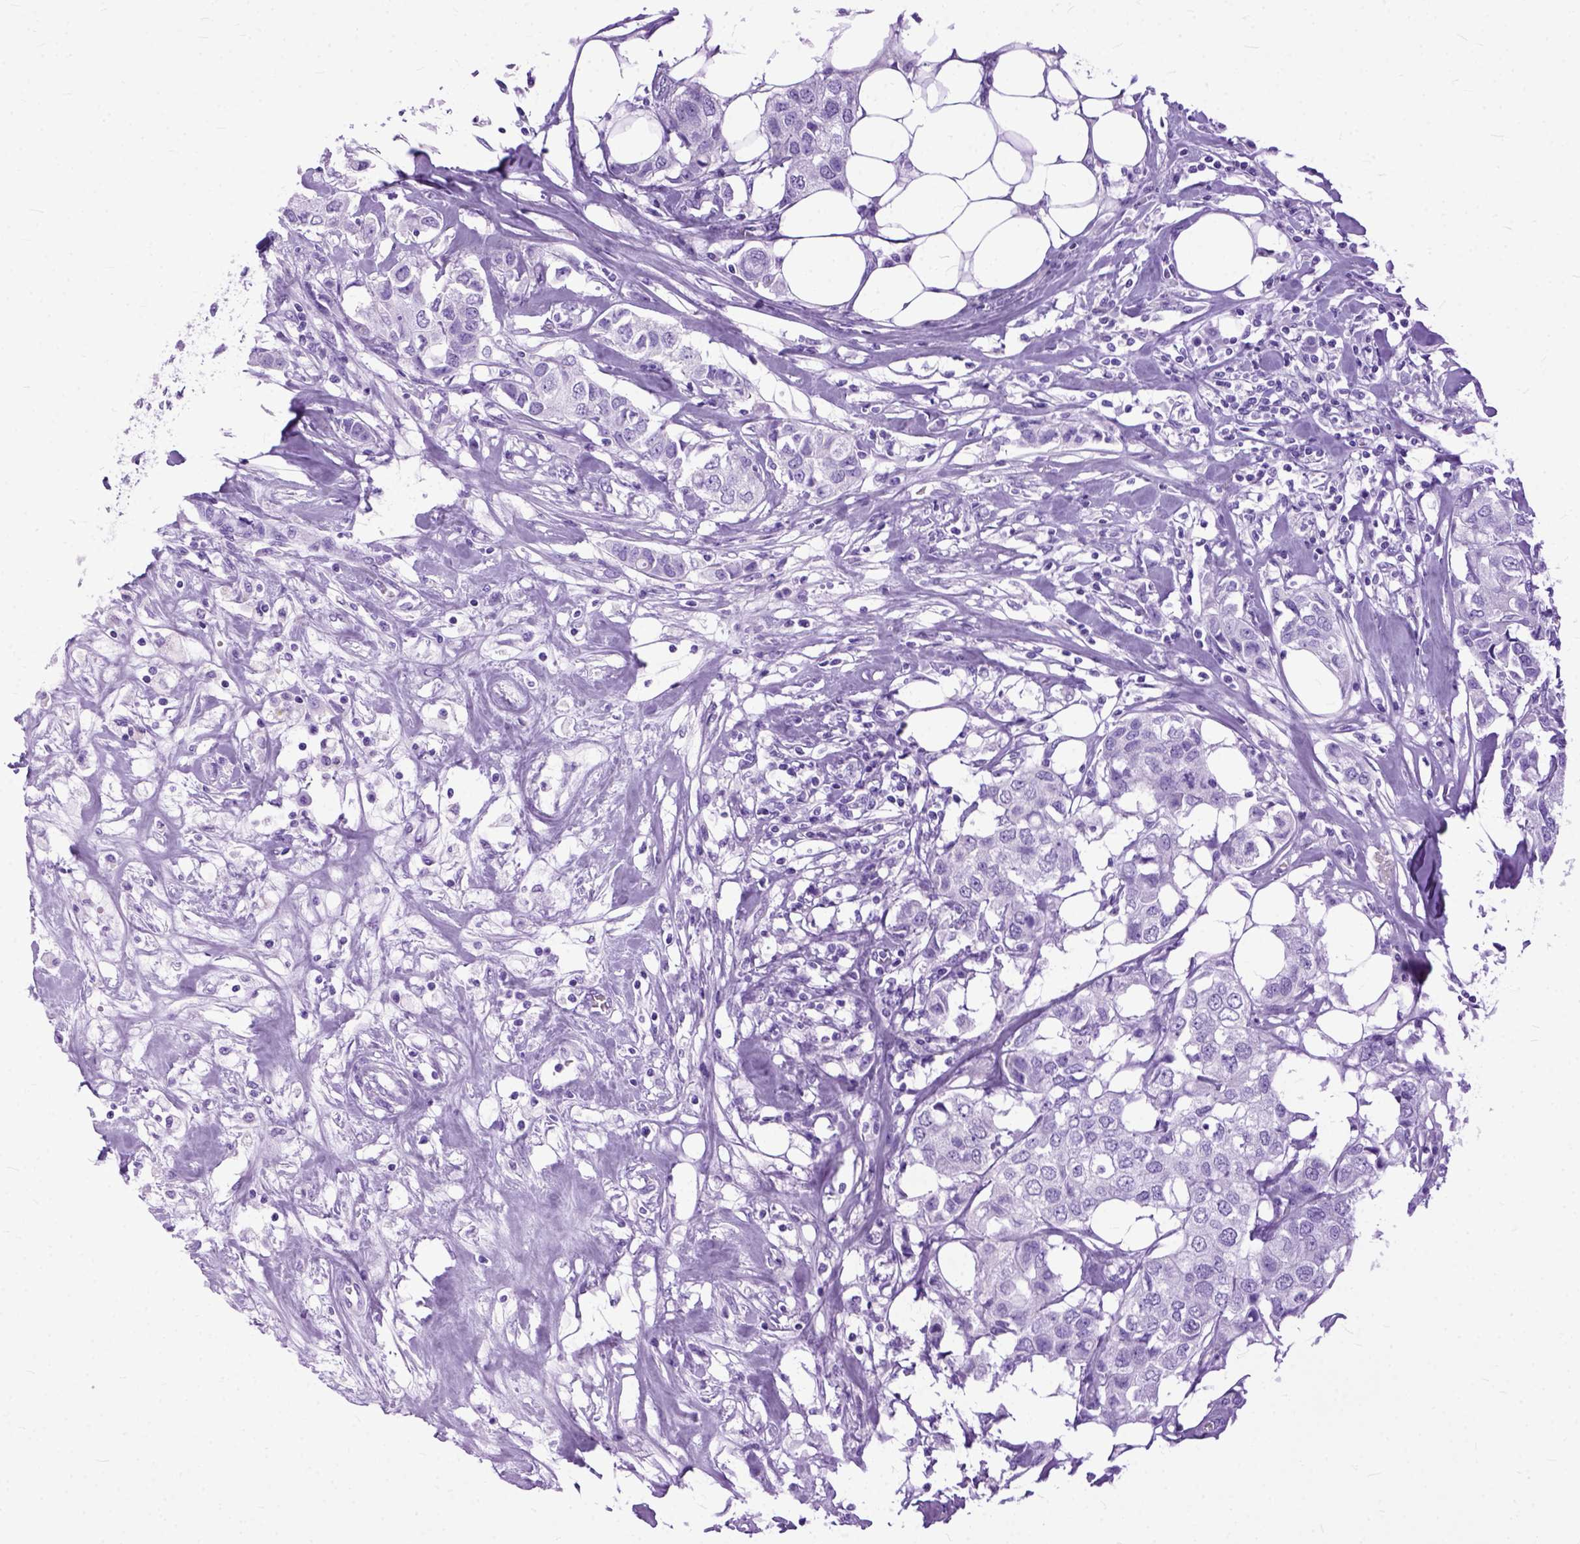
{"staining": {"intensity": "negative", "quantity": "none", "location": "none"}, "tissue": "breast cancer", "cell_type": "Tumor cells", "image_type": "cancer", "snomed": [{"axis": "morphology", "description": "Duct carcinoma"}, {"axis": "topography", "description": "Breast"}], "caption": "The immunohistochemistry histopathology image has no significant staining in tumor cells of breast intraductal carcinoma tissue.", "gene": "GNGT1", "patient": {"sex": "female", "age": 80}}